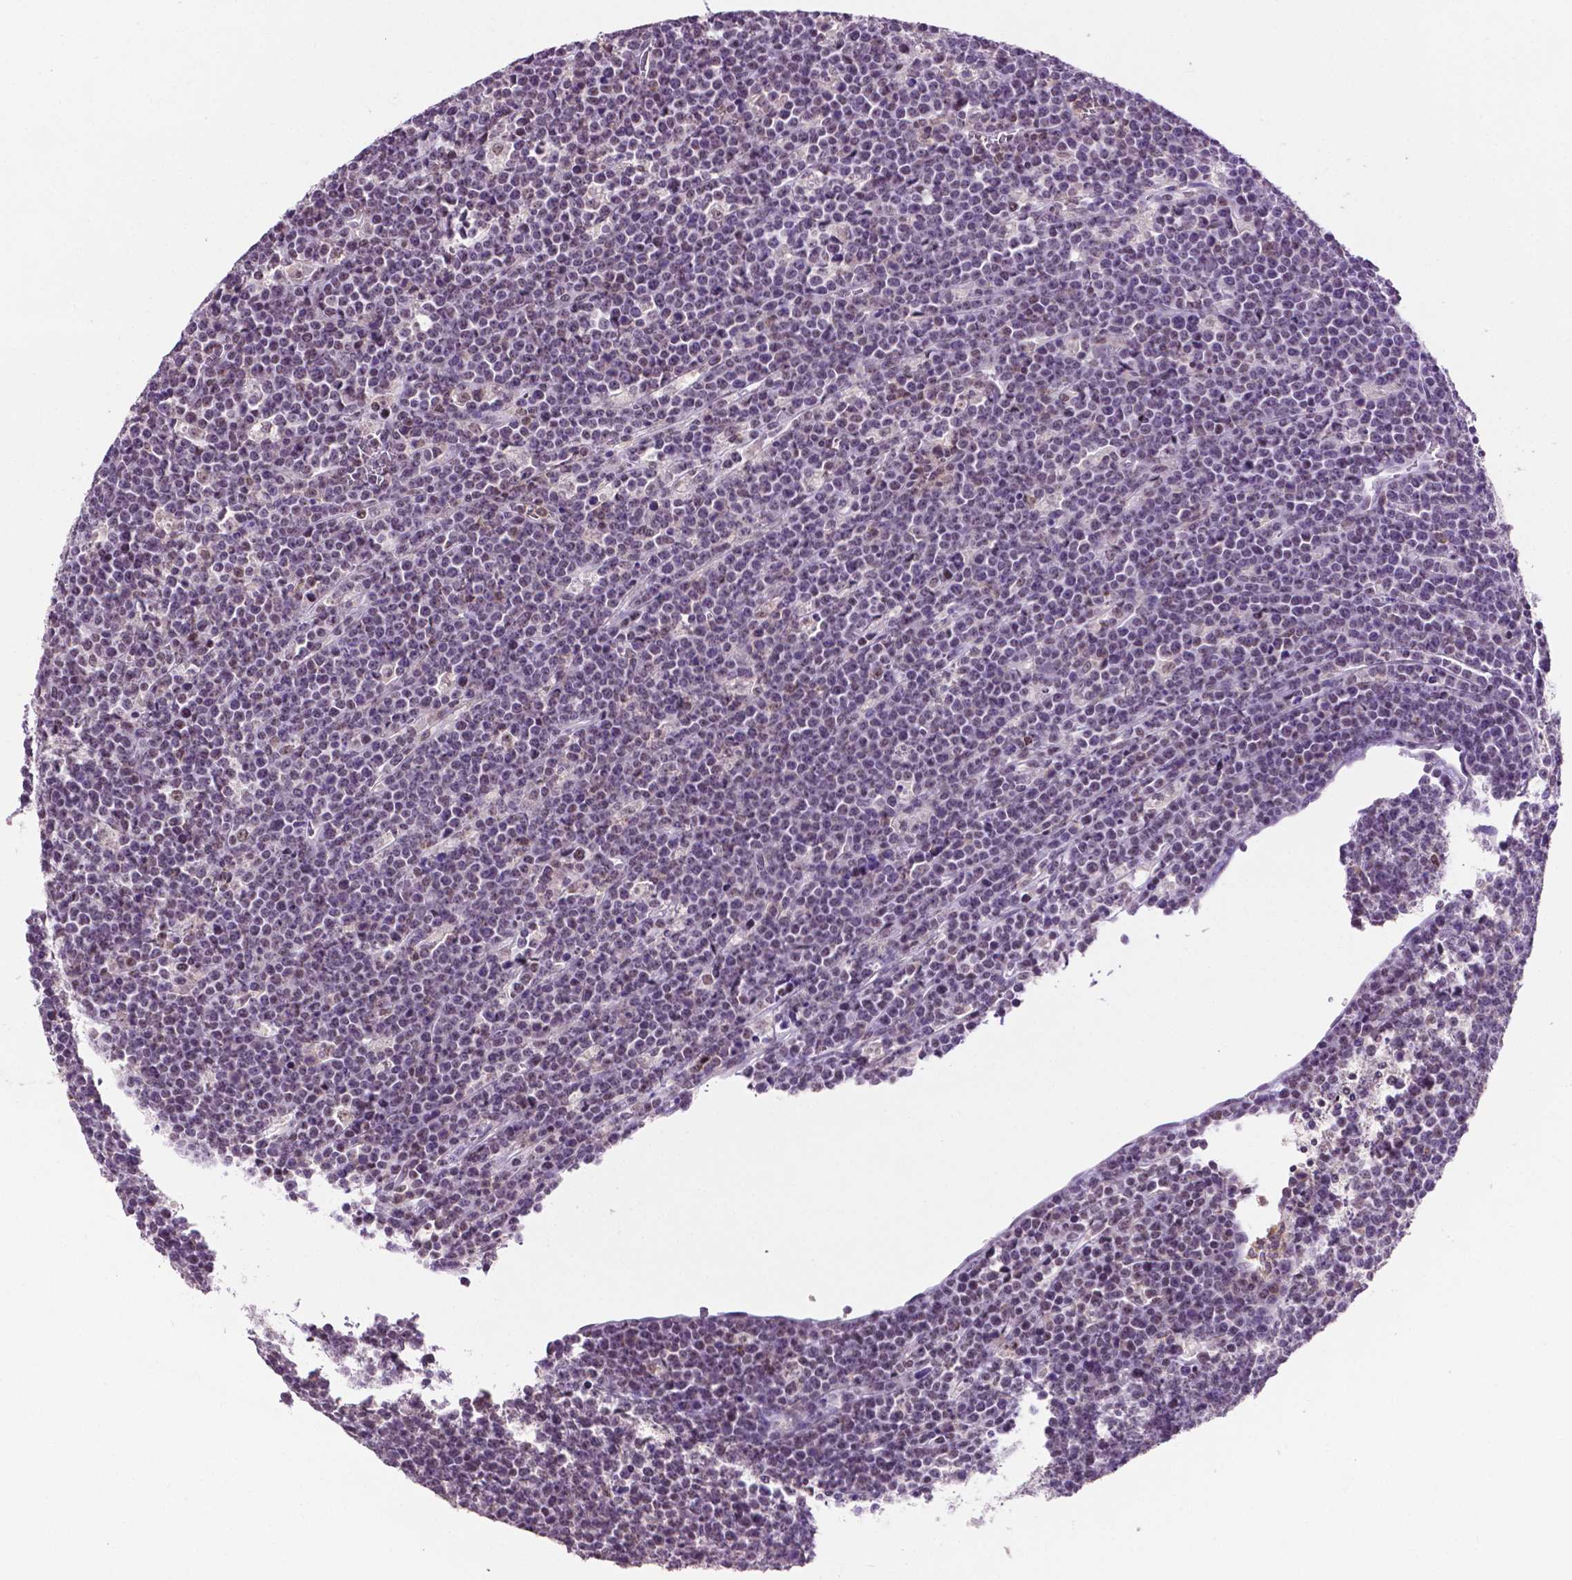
{"staining": {"intensity": "negative", "quantity": "none", "location": "none"}, "tissue": "lymphoma", "cell_type": "Tumor cells", "image_type": "cancer", "snomed": [{"axis": "morphology", "description": "Malignant lymphoma, non-Hodgkin's type, High grade"}, {"axis": "topography", "description": "Ovary"}], "caption": "Tumor cells show no significant expression in lymphoma. The staining was performed using DAB to visualize the protein expression in brown, while the nuclei were stained in blue with hematoxylin (Magnification: 20x).", "gene": "PTPN6", "patient": {"sex": "female", "age": 56}}